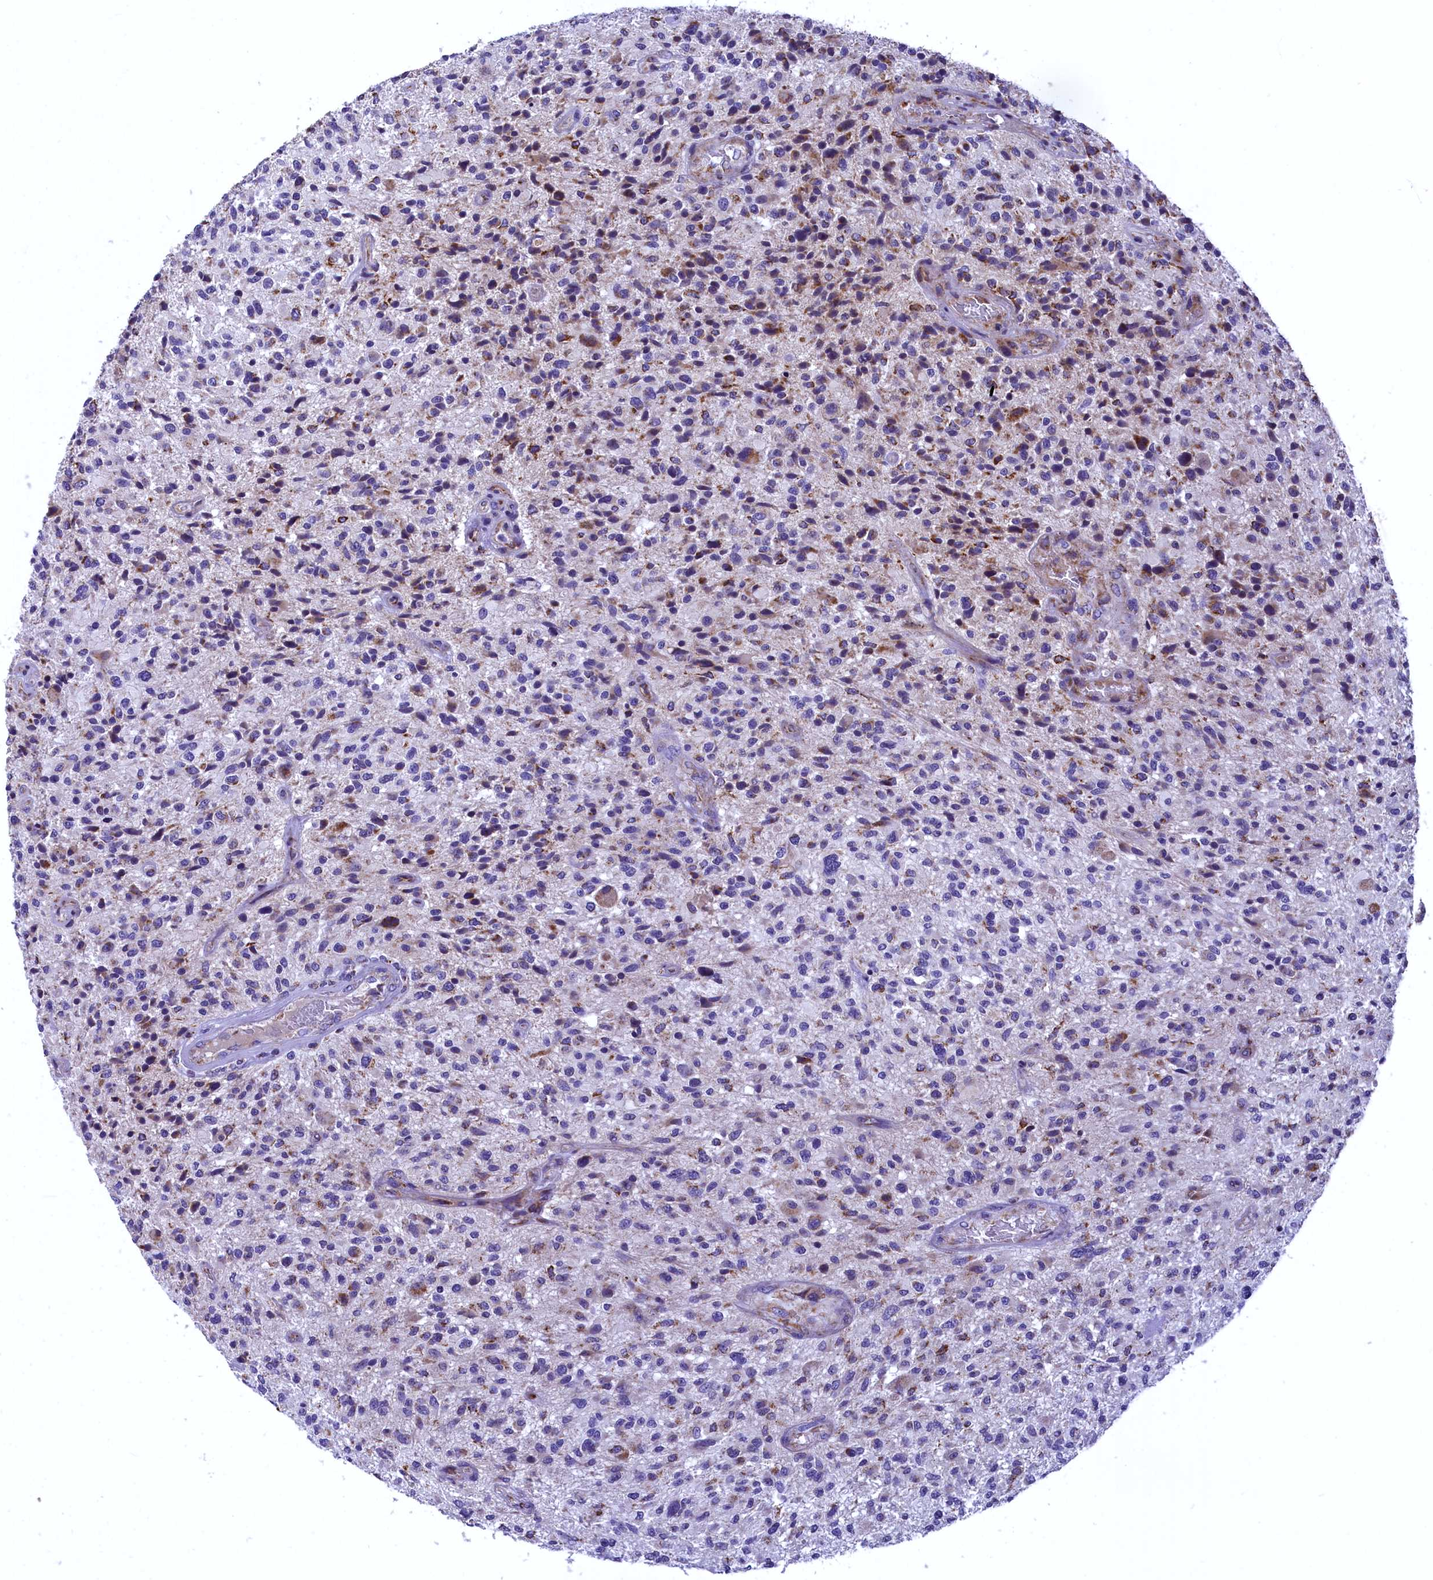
{"staining": {"intensity": "moderate", "quantity": "<25%", "location": "cytoplasmic/membranous"}, "tissue": "glioma", "cell_type": "Tumor cells", "image_type": "cancer", "snomed": [{"axis": "morphology", "description": "Glioma, malignant, High grade"}, {"axis": "topography", "description": "Brain"}], "caption": "The immunohistochemical stain highlights moderate cytoplasmic/membranous staining in tumor cells of glioma tissue.", "gene": "COX17", "patient": {"sex": "male", "age": 47}}